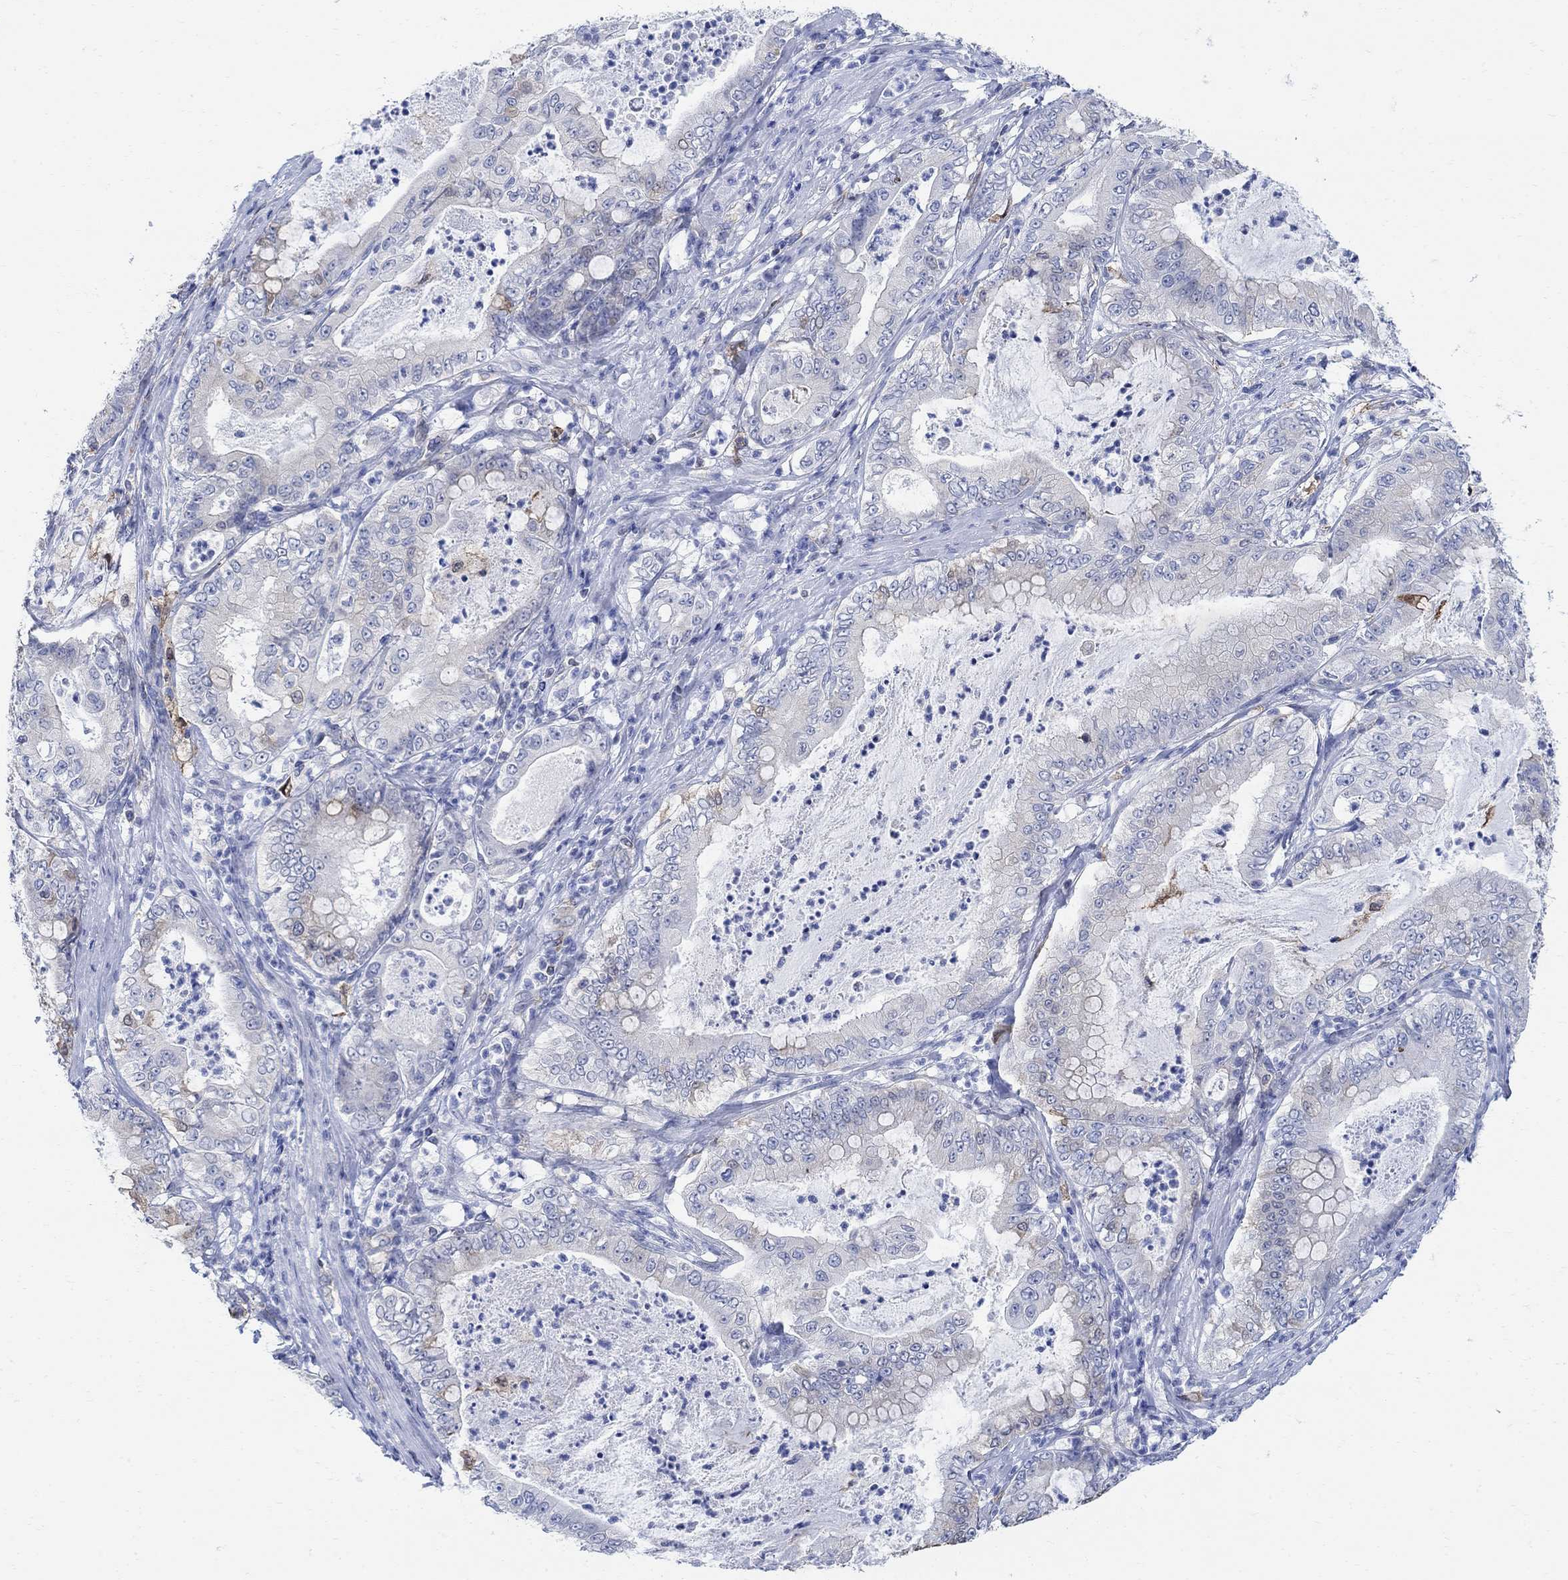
{"staining": {"intensity": "negative", "quantity": "none", "location": "none"}, "tissue": "pancreatic cancer", "cell_type": "Tumor cells", "image_type": "cancer", "snomed": [{"axis": "morphology", "description": "Adenocarcinoma, NOS"}, {"axis": "topography", "description": "Pancreas"}], "caption": "This is an immunohistochemistry (IHC) photomicrograph of adenocarcinoma (pancreatic). There is no expression in tumor cells.", "gene": "PHF21B", "patient": {"sex": "male", "age": 71}}